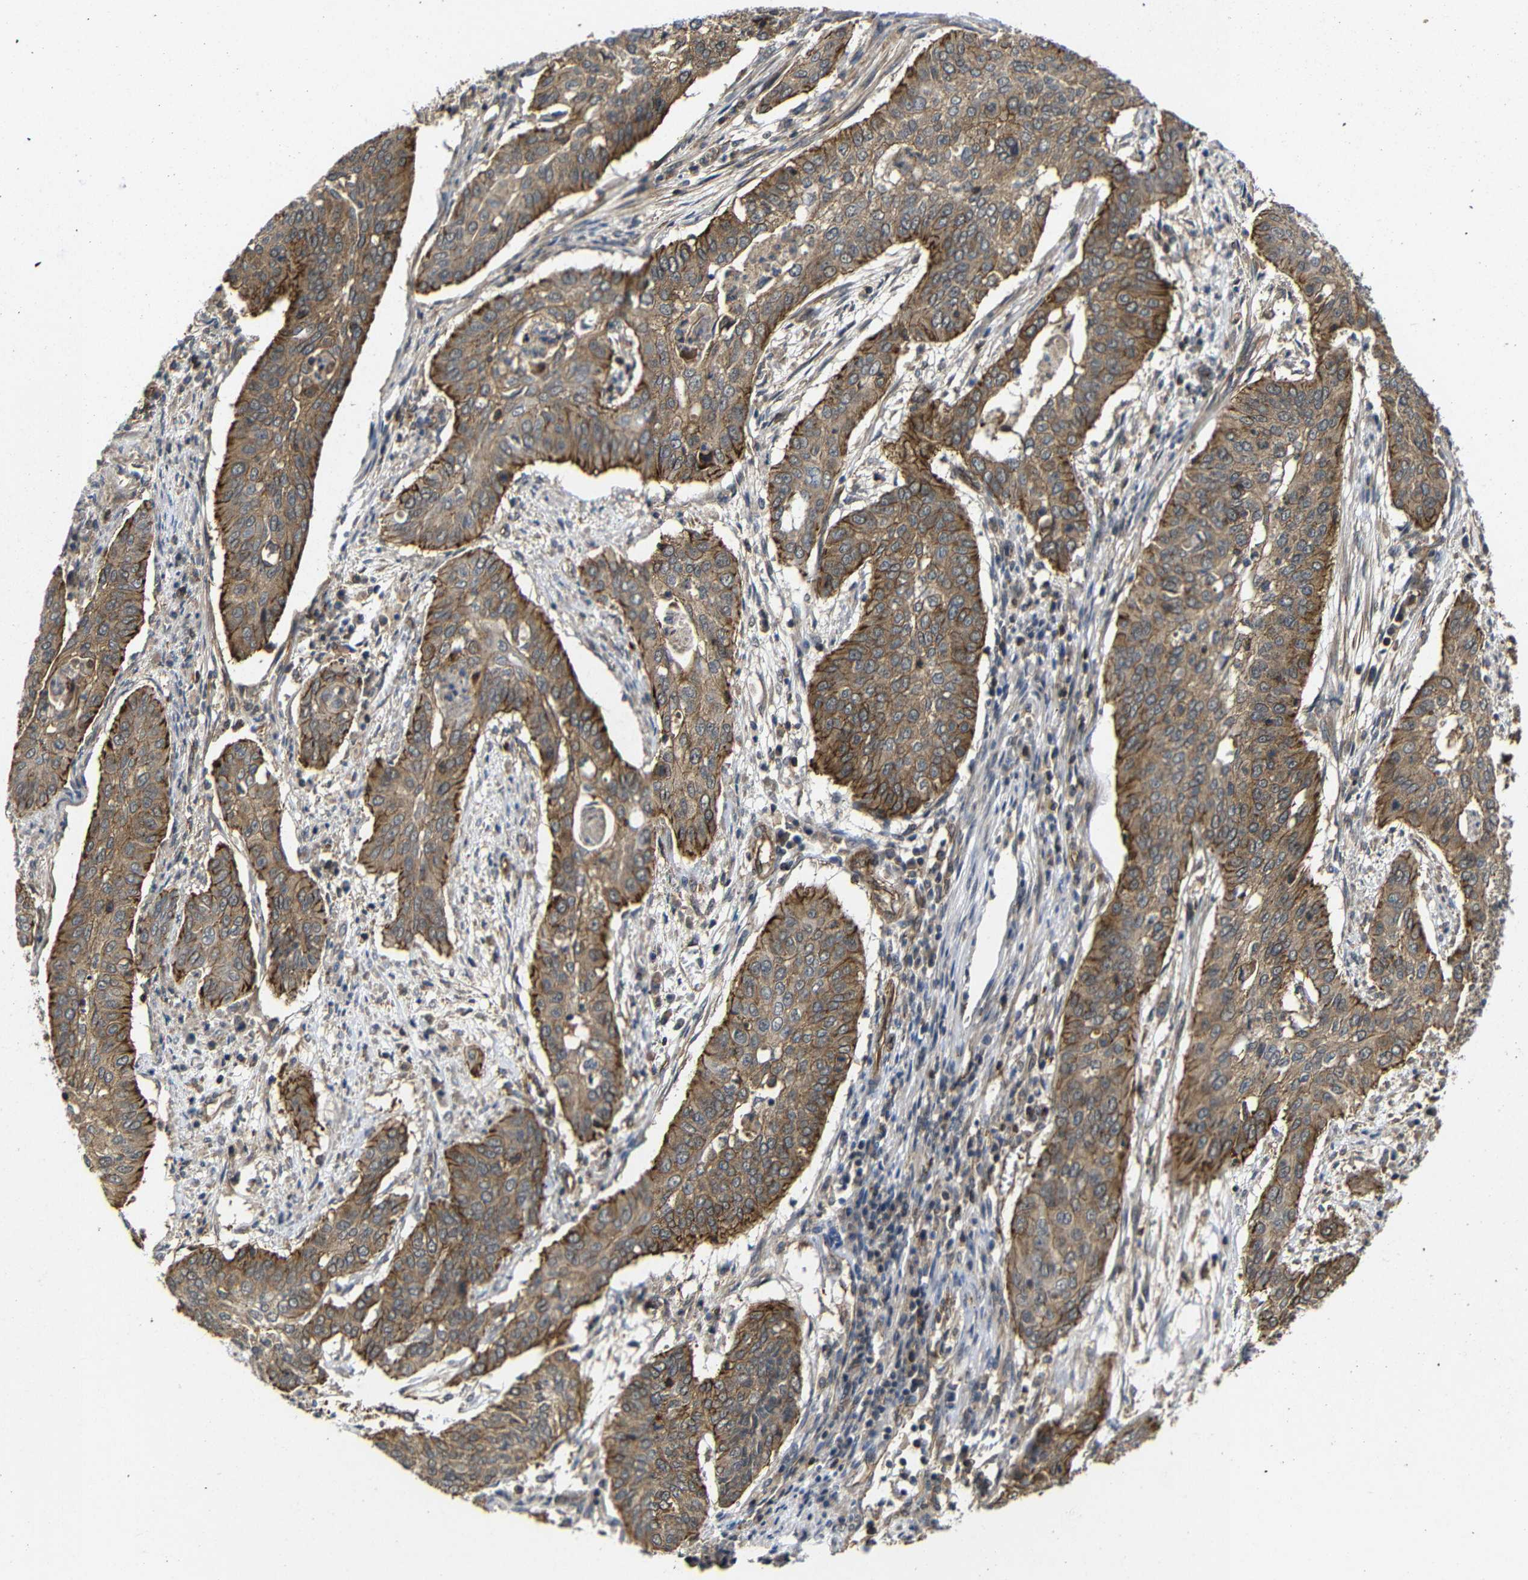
{"staining": {"intensity": "moderate", "quantity": ">75%", "location": "cytoplasmic/membranous"}, "tissue": "cervical cancer", "cell_type": "Tumor cells", "image_type": "cancer", "snomed": [{"axis": "morphology", "description": "Squamous cell carcinoma, NOS"}, {"axis": "topography", "description": "Cervix"}], "caption": "This image shows squamous cell carcinoma (cervical) stained with immunohistochemistry (IHC) to label a protein in brown. The cytoplasmic/membranous of tumor cells show moderate positivity for the protein. Nuclei are counter-stained blue.", "gene": "NANOS1", "patient": {"sex": "female", "age": 39}}